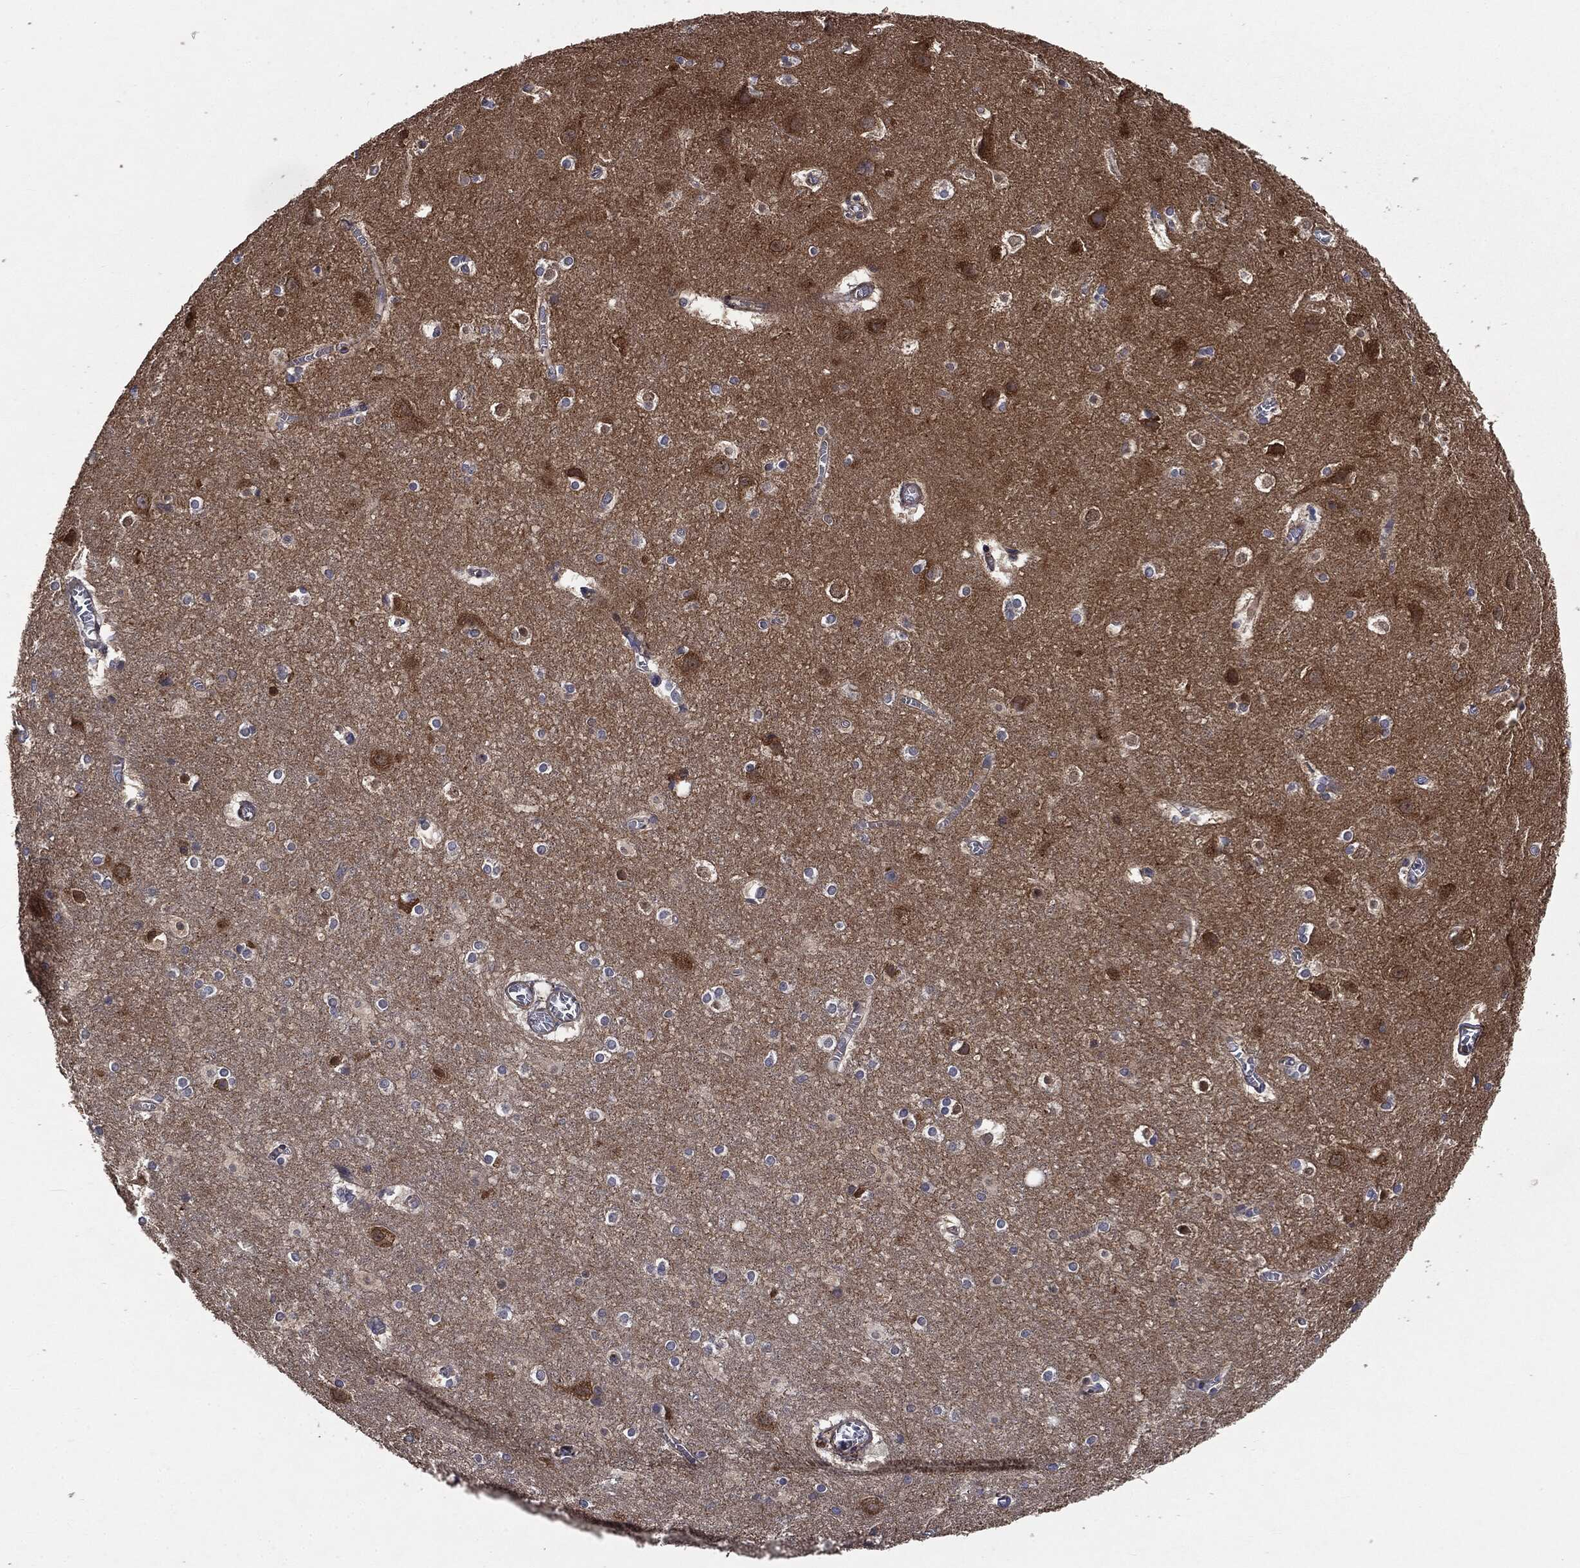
{"staining": {"intensity": "negative", "quantity": "none", "location": "none"}, "tissue": "cerebral cortex", "cell_type": "Endothelial cells", "image_type": "normal", "snomed": [{"axis": "morphology", "description": "Normal tissue, NOS"}, {"axis": "topography", "description": "Cerebral cortex"}], "caption": "An image of cerebral cortex stained for a protein displays no brown staining in endothelial cells. (DAB (3,3'-diaminobenzidine) IHC with hematoxylin counter stain).", "gene": "EPS15L1", "patient": {"sex": "male", "age": 59}}